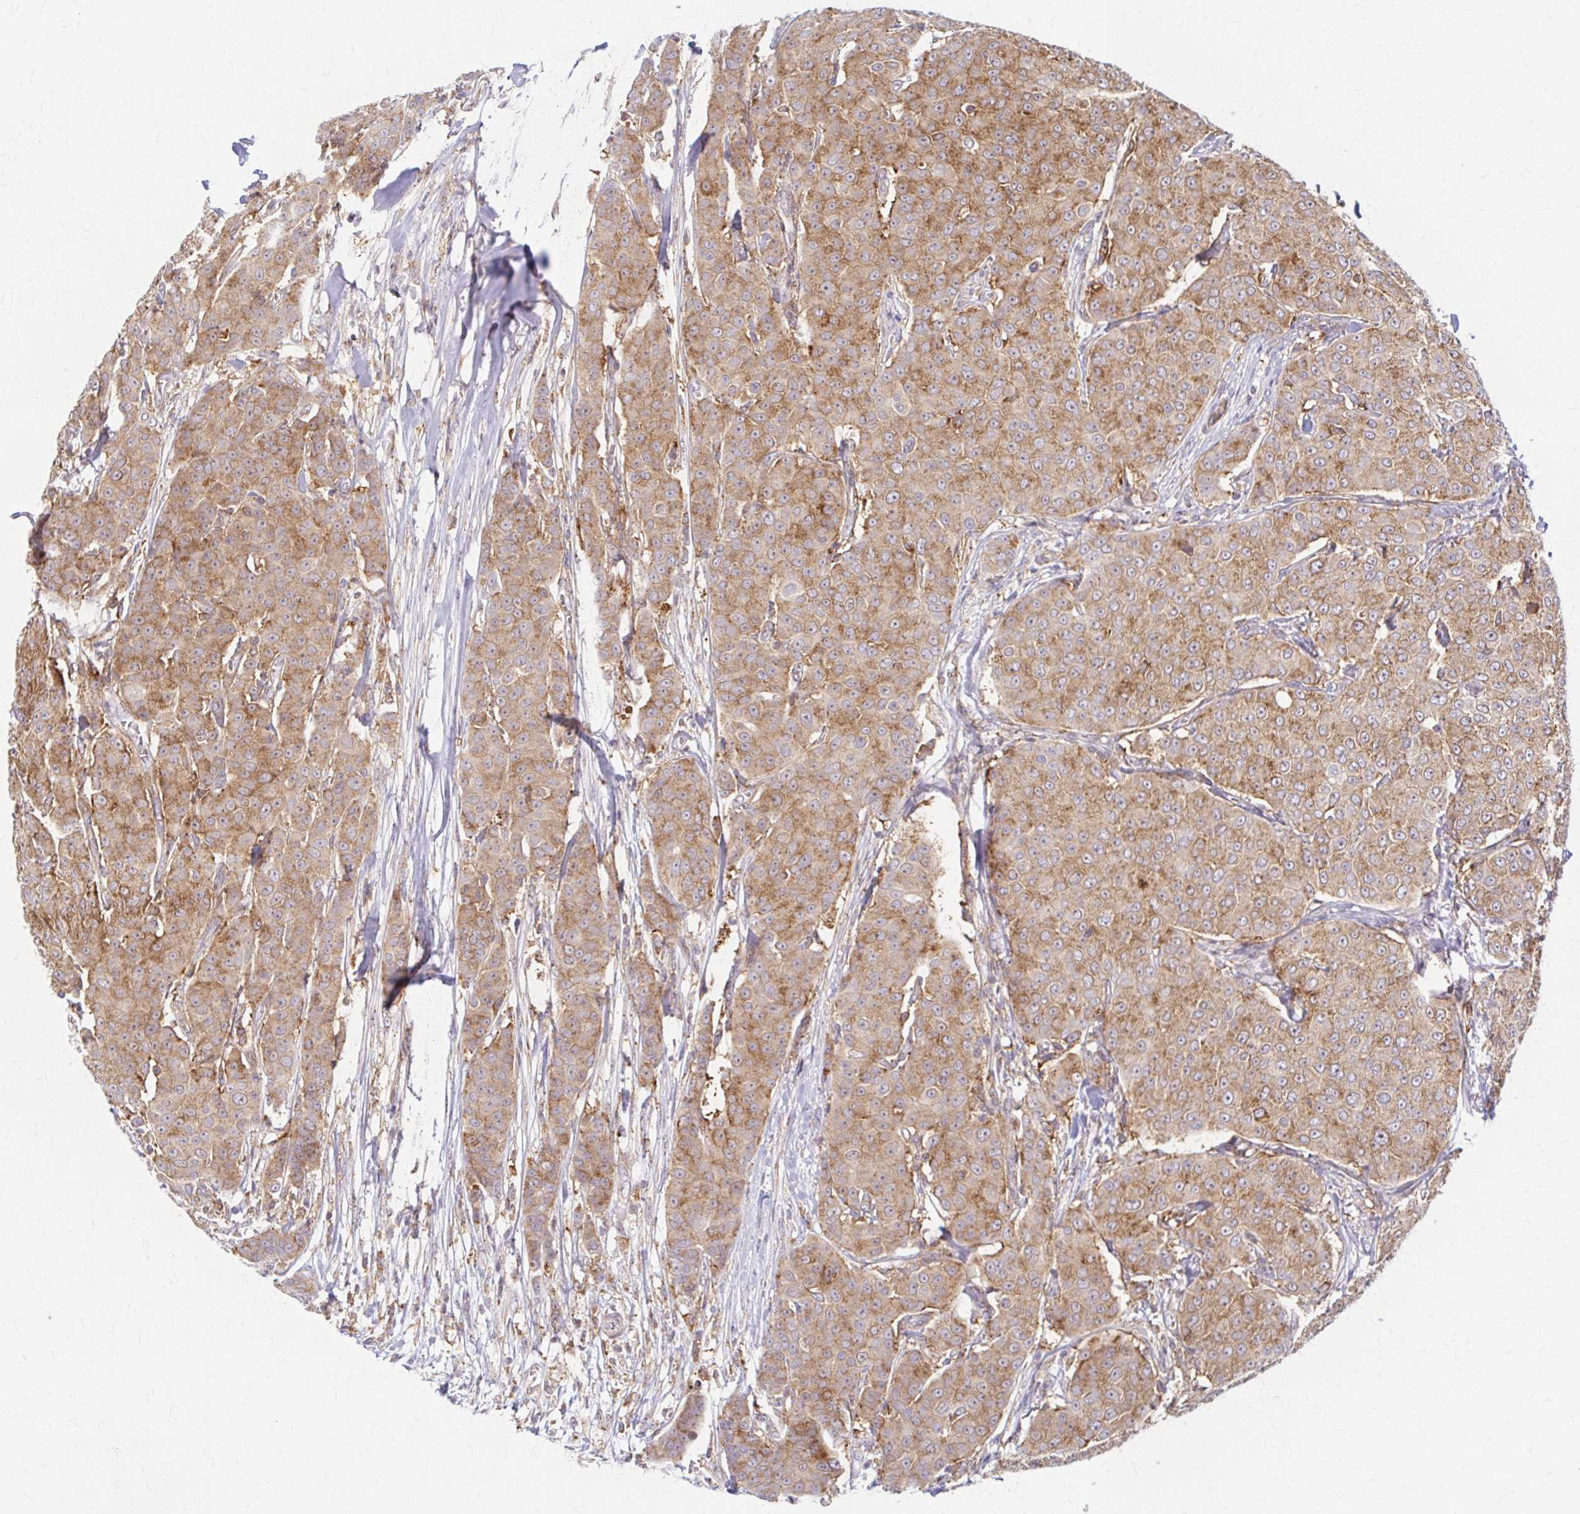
{"staining": {"intensity": "moderate", "quantity": ">75%", "location": "cytoplasmic/membranous"}, "tissue": "breast cancer", "cell_type": "Tumor cells", "image_type": "cancer", "snomed": [{"axis": "morphology", "description": "Duct carcinoma"}, {"axis": "topography", "description": "Breast"}], "caption": "Tumor cells demonstrate medium levels of moderate cytoplasmic/membranous positivity in approximately >75% of cells in breast cancer.", "gene": "ARHGAP35", "patient": {"sex": "female", "age": 91}}